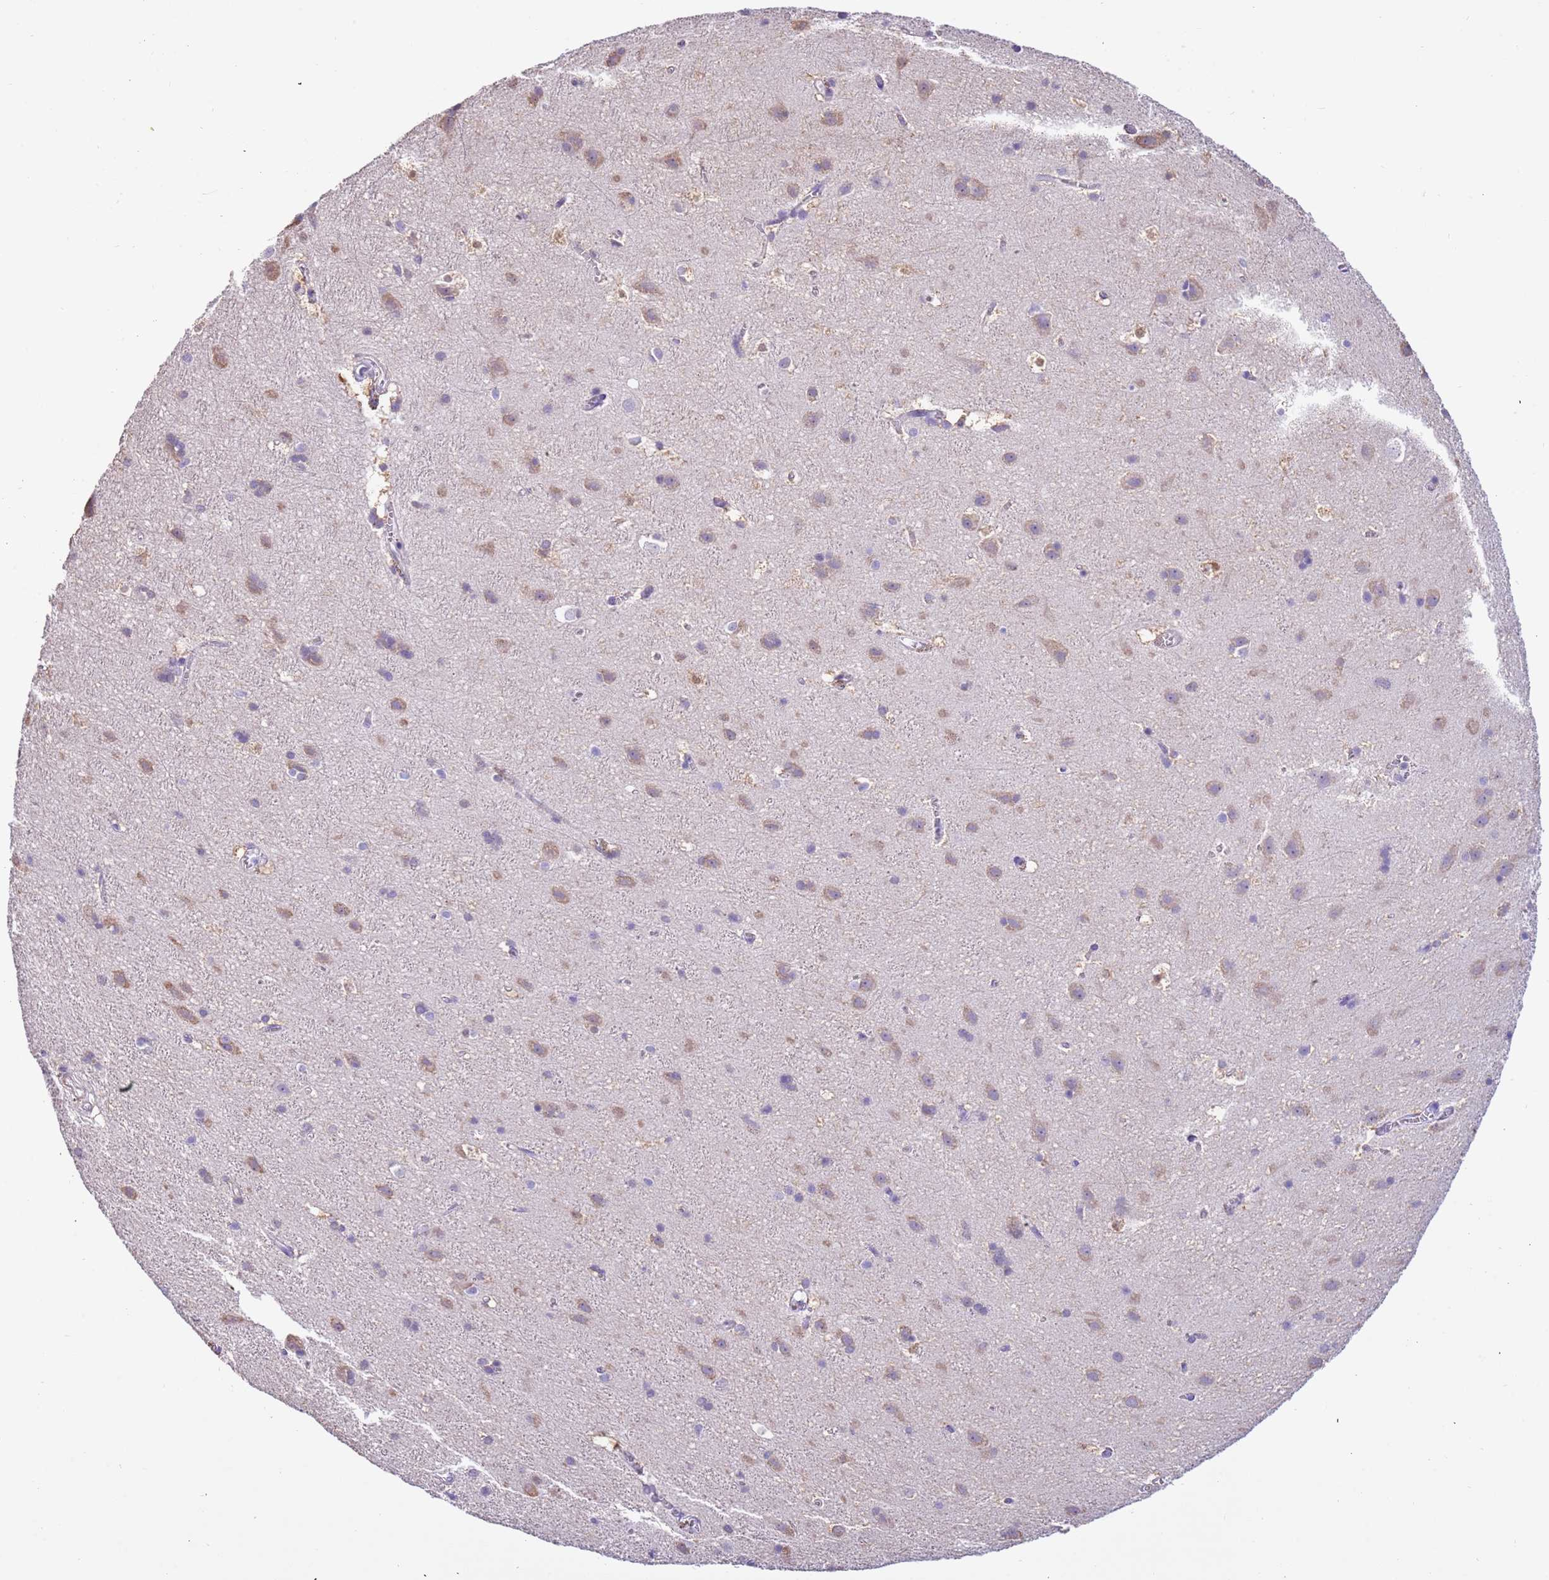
{"staining": {"intensity": "negative", "quantity": "none", "location": "none"}, "tissue": "cerebral cortex", "cell_type": "Endothelial cells", "image_type": "normal", "snomed": [{"axis": "morphology", "description": "Normal tissue, NOS"}, {"axis": "topography", "description": "Cerebral cortex"}], "caption": "Immunohistochemistry image of benign human cerebral cortex stained for a protein (brown), which demonstrates no positivity in endothelial cells. The staining was performed using DAB (3,3'-diaminobenzidine) to visualize the protein expression in brown, while the nuclei were stained in blue with hematoxylin (Magnification: 20x).", "gene": "PCGF2", "patient": {"sex": "male", "age": 54}}